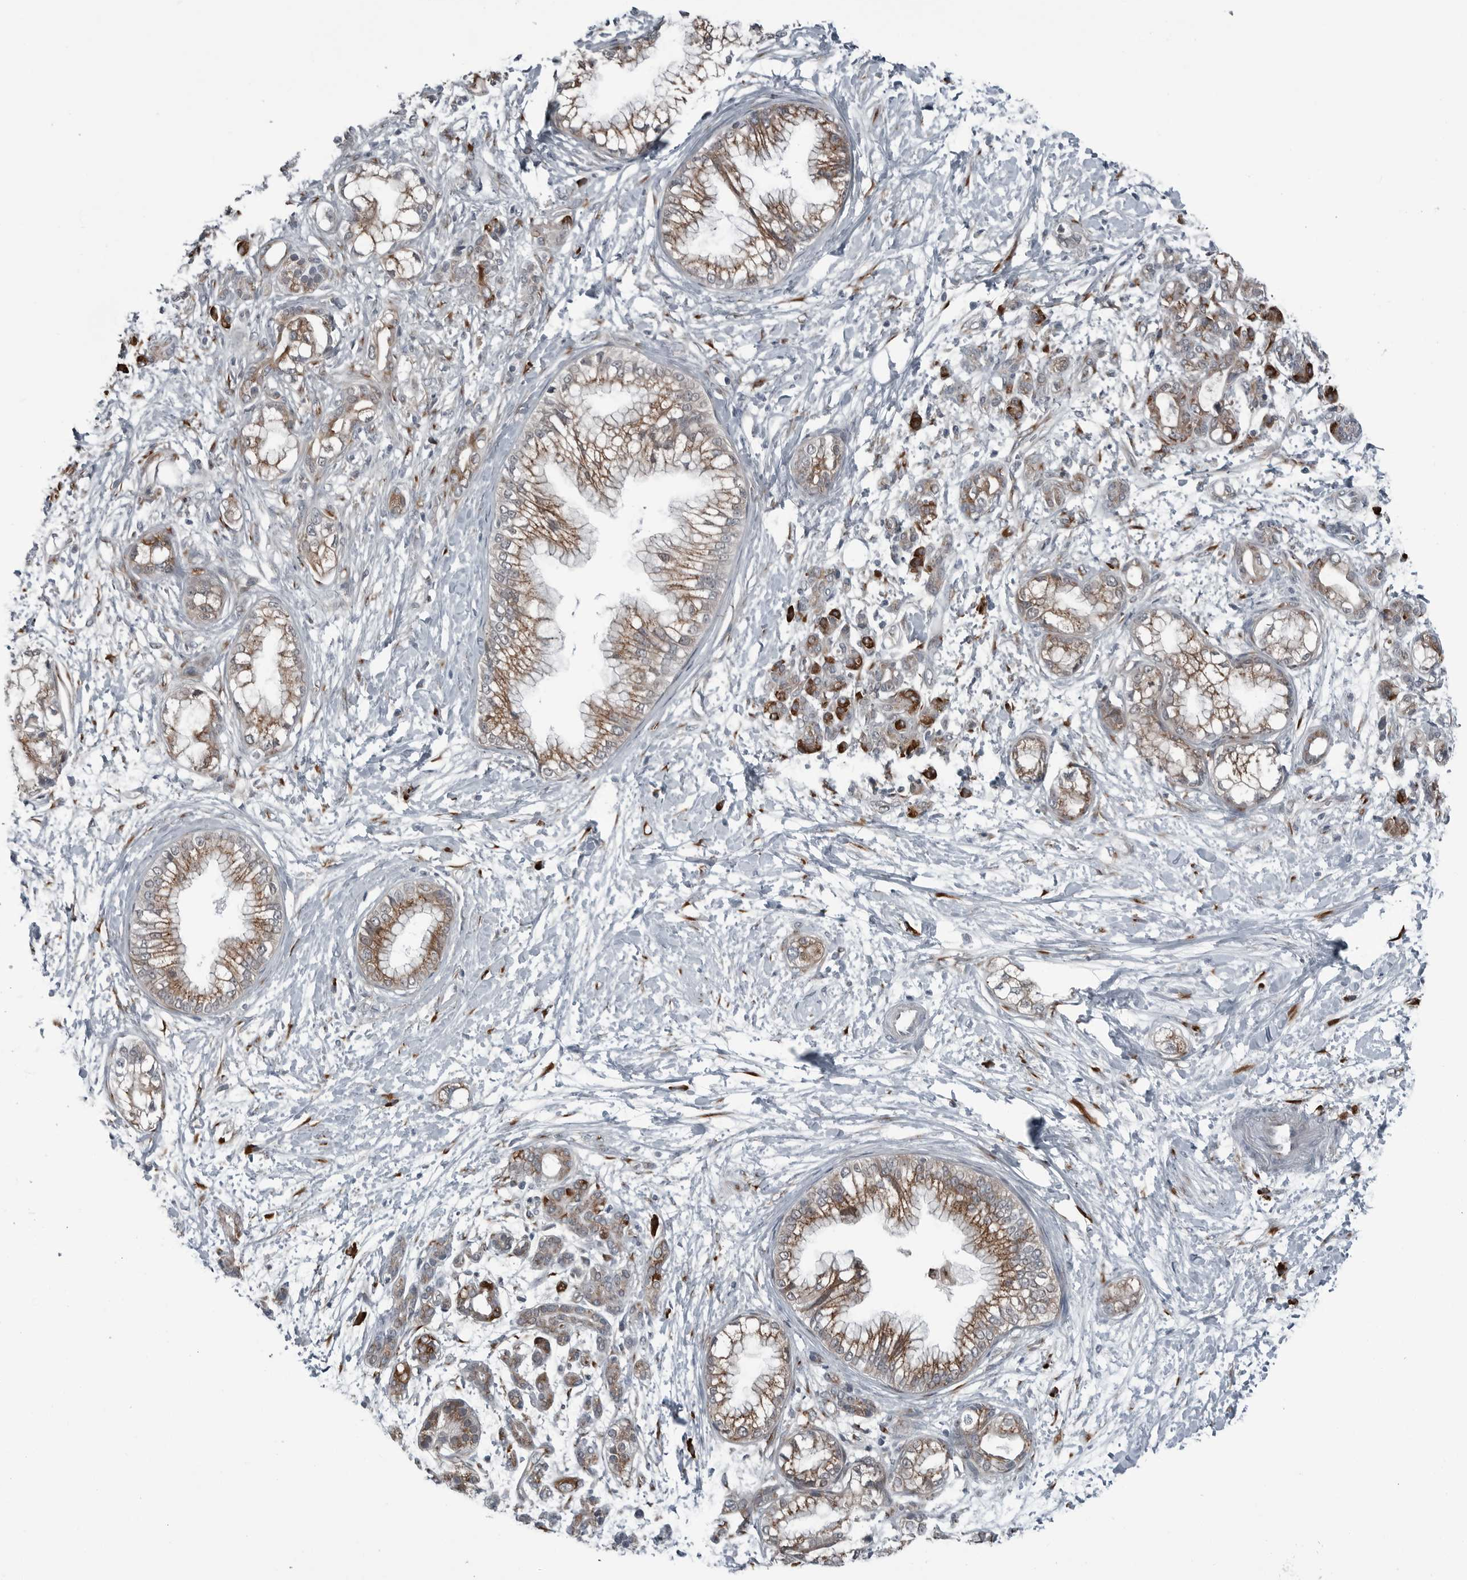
{"staining": {"intensity": "moderate", "quantity": ">75%", "location": "cytoplasmic/membranous"}, "tissue": "pancreatic cancer", "cell_type": "Tumor cells", "image_type": "cancer", "snomed": [{"axis": "morphology", "description": "Adenocarcinoma, NOS"}, {"axis": "topography", "description": "Pancreas"}], "caption": "The image exhibits a brown stain indicating the presence of a protein in the cytoplasmic/membranous of tumor cells in pancreatic cancer (adenocarcinoma).", "gene": "CEP85", "patient": {"sex": "male", "age": 68}}